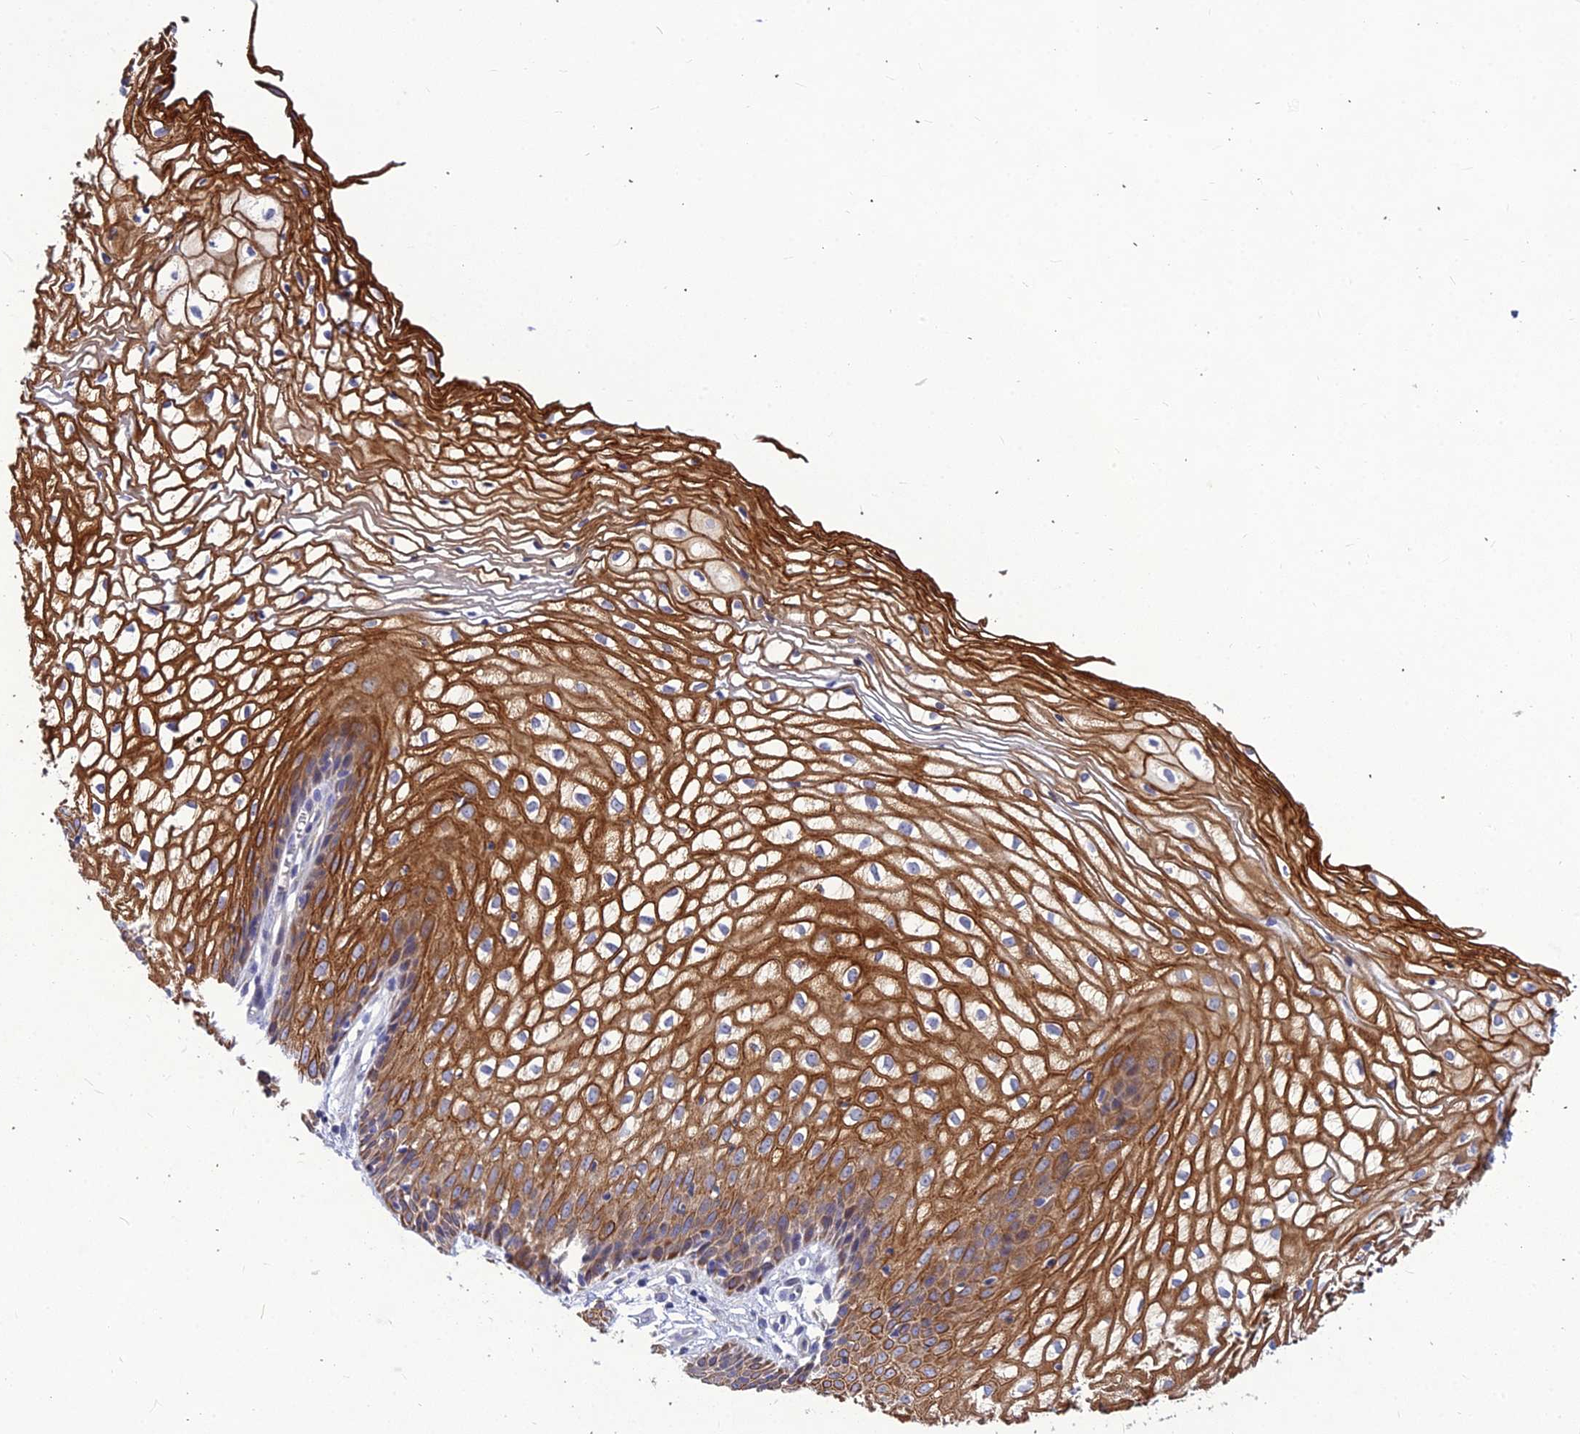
{"staining": {"intensity": "strong", "quantity": ">75%", "location": "cytoplasmic/membranous"}, "tissue": "vagina", "cell_type": "Squamous epithelial cells", "image_type": "normal", "snomed": [{"axis": "morphology", "description": "Normal tissue, NOS"}, {"axis": "topography", "description": "Vagina"}], "caption": "Unremarkable vagina shows strong cytoplasmic/membranous staining in approximately >75% of squamous epithelial cells.", "gene": "DMRTA1", "patient": {"sex": "female", "age": 34}}